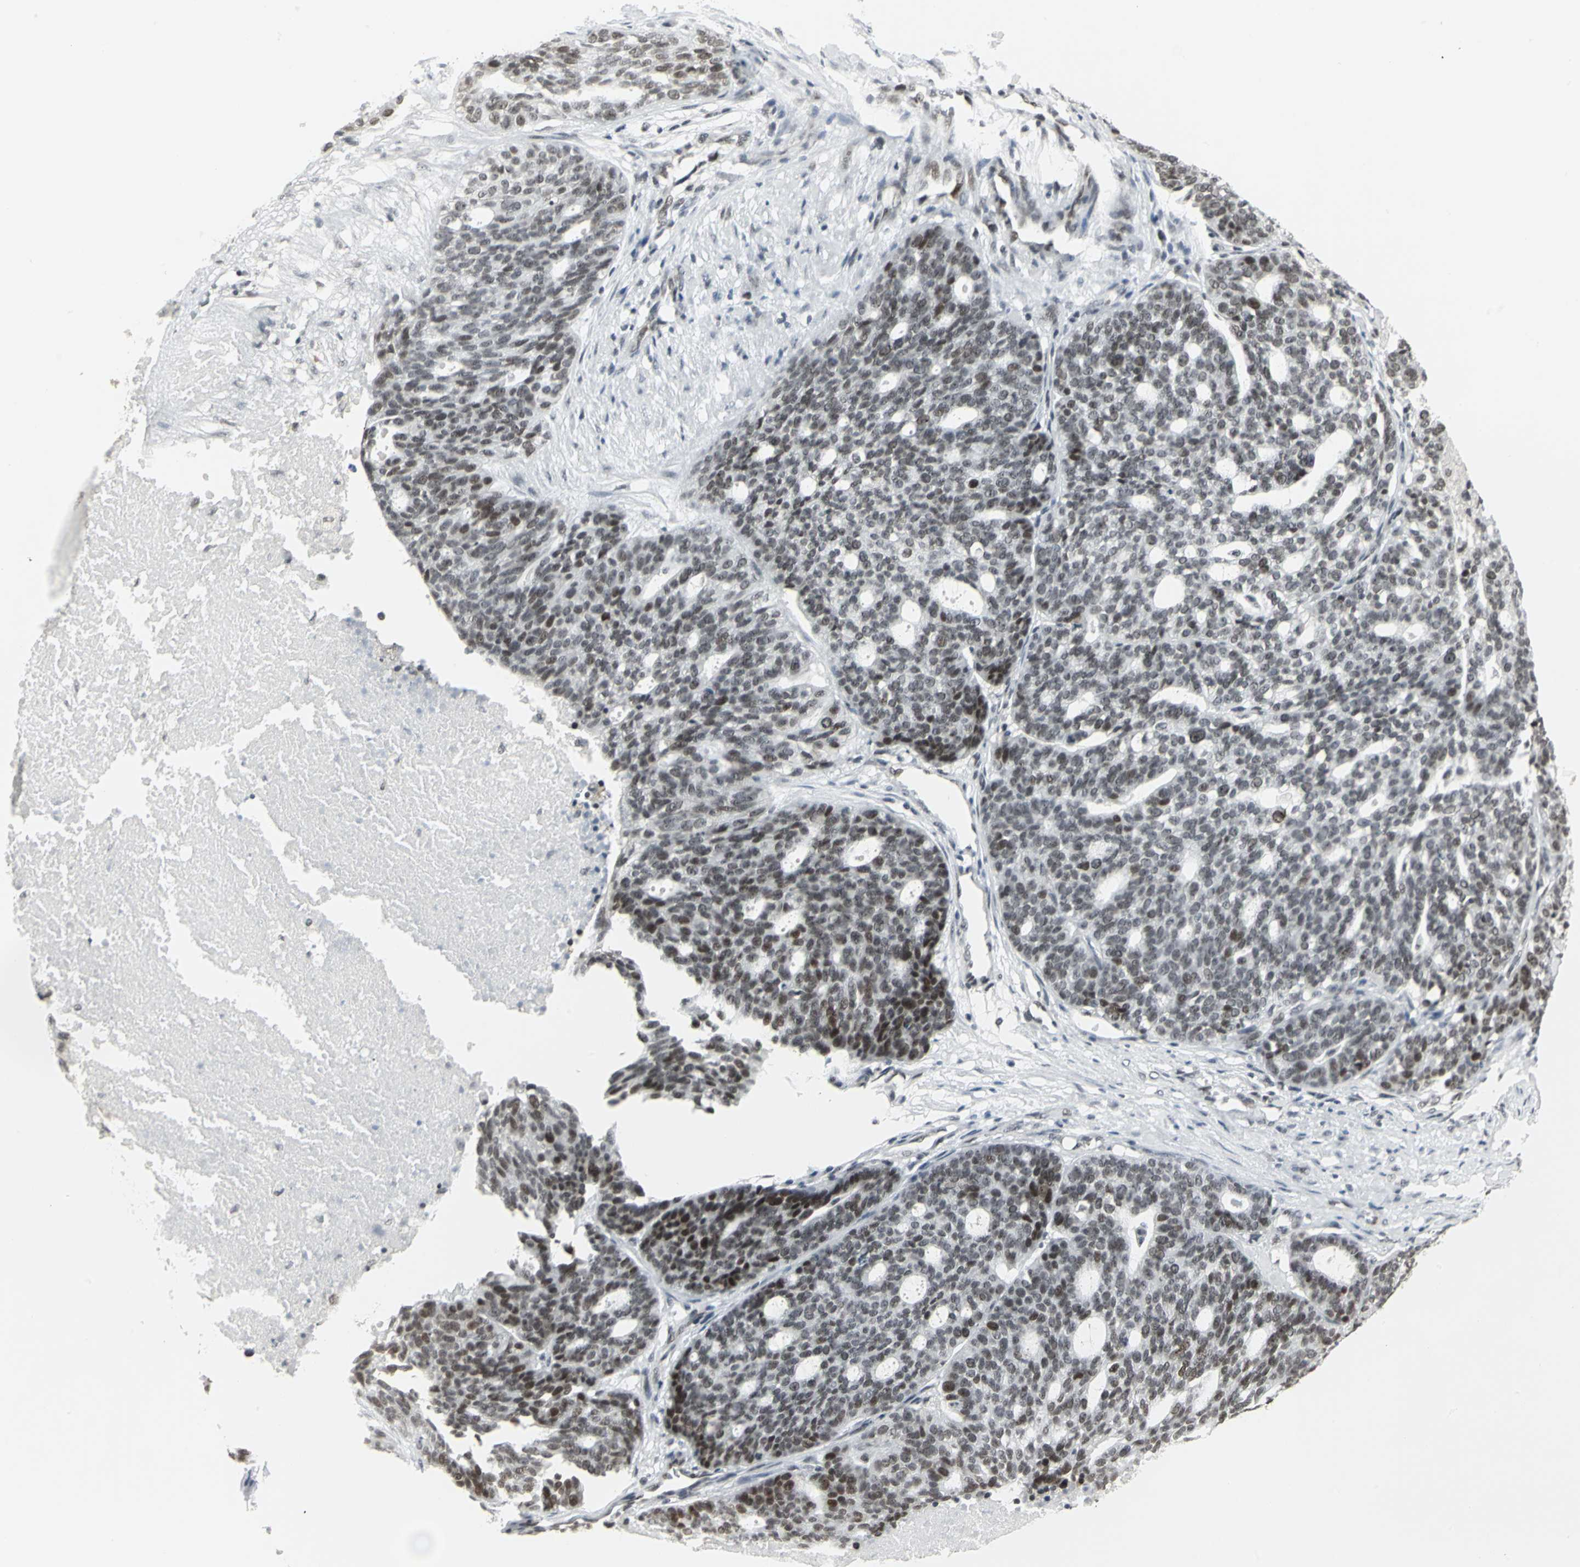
{"staining": {"intensity": "moderate", "quantity": ">75%", "location": "nuclear"}, "tissue": "ovarian cancer", "cell_type": "Tumor cells", "image_type": "cancer", "snomed": [{"axis": "morphology", "description": "Cystadenocarcinoma, serous, NOS"}, {"axis": "topography", "description": "Ovary"}], "caption": "Protein staining of serous cystadenocarcinoma (ovarian) tissue displays moderate nuclear positivity in about >75% of tumor cells.", "gene": "CBX3", "patient": {"sex": "female", "age": 59}}